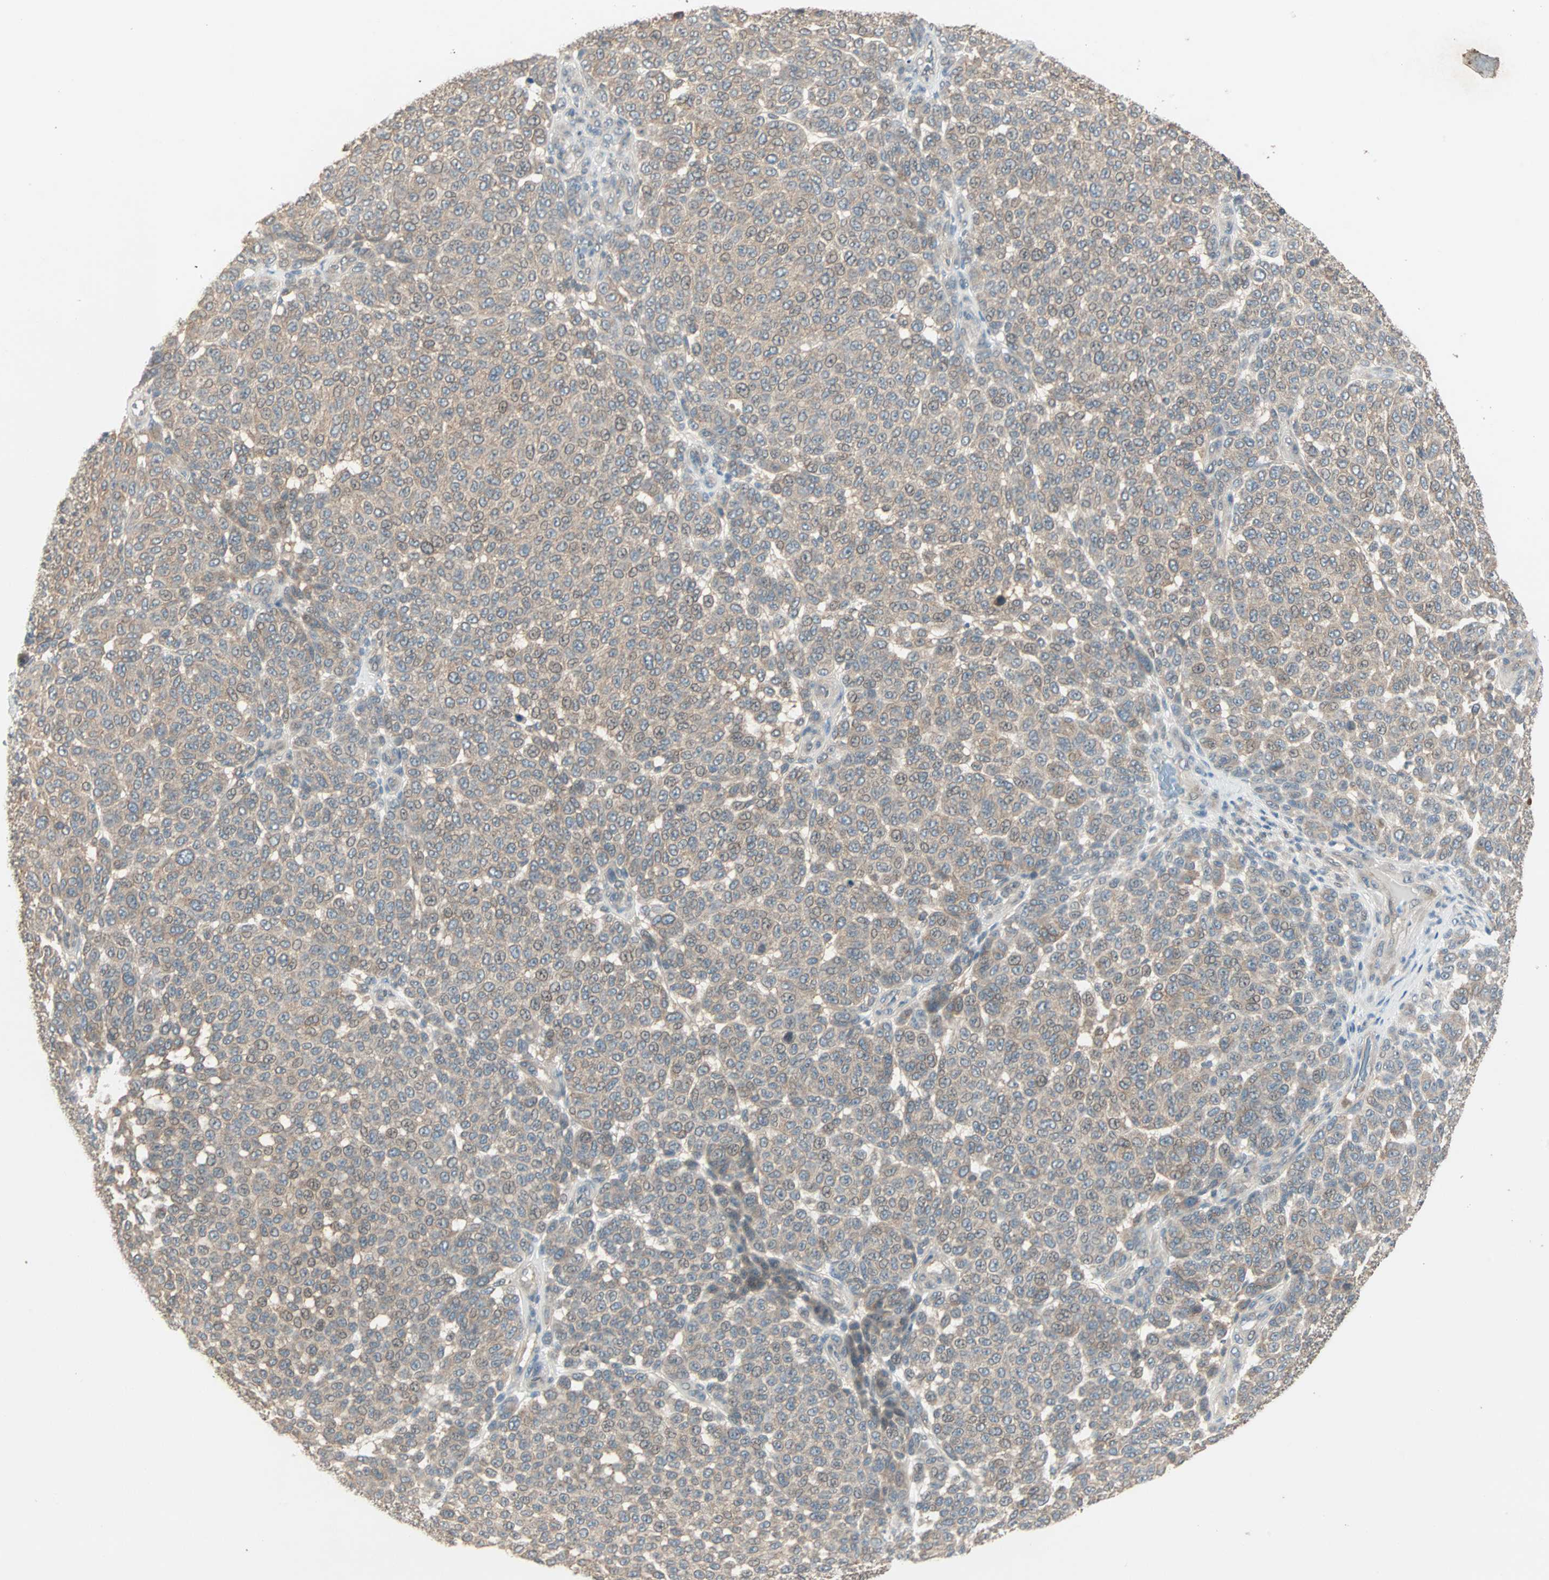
{"staining": {"intensity": "moderate", "quantity": ">75%", "location": "cytoplasmic/membranous"}, "tissue": "melanoma", "cell_type": "Tumor cells", "image_type": "cancer", "snomed": [{"axis": "morphology", "description": "Malignant melanoma, NOS"}, {"axis": "topography", "description": "Skin"}], "caption": "Immunohistochemistry of malignant melanoma demonstrates medium levels of moderate cytoplasmic/membranous expression in about >75% of tumor cells. Immunohistochemistry (ihc) stains the protein in brown and the nuclei are stained blue.", "gene": "TTF2", "patient": {"sex": "male", "age": 59}}